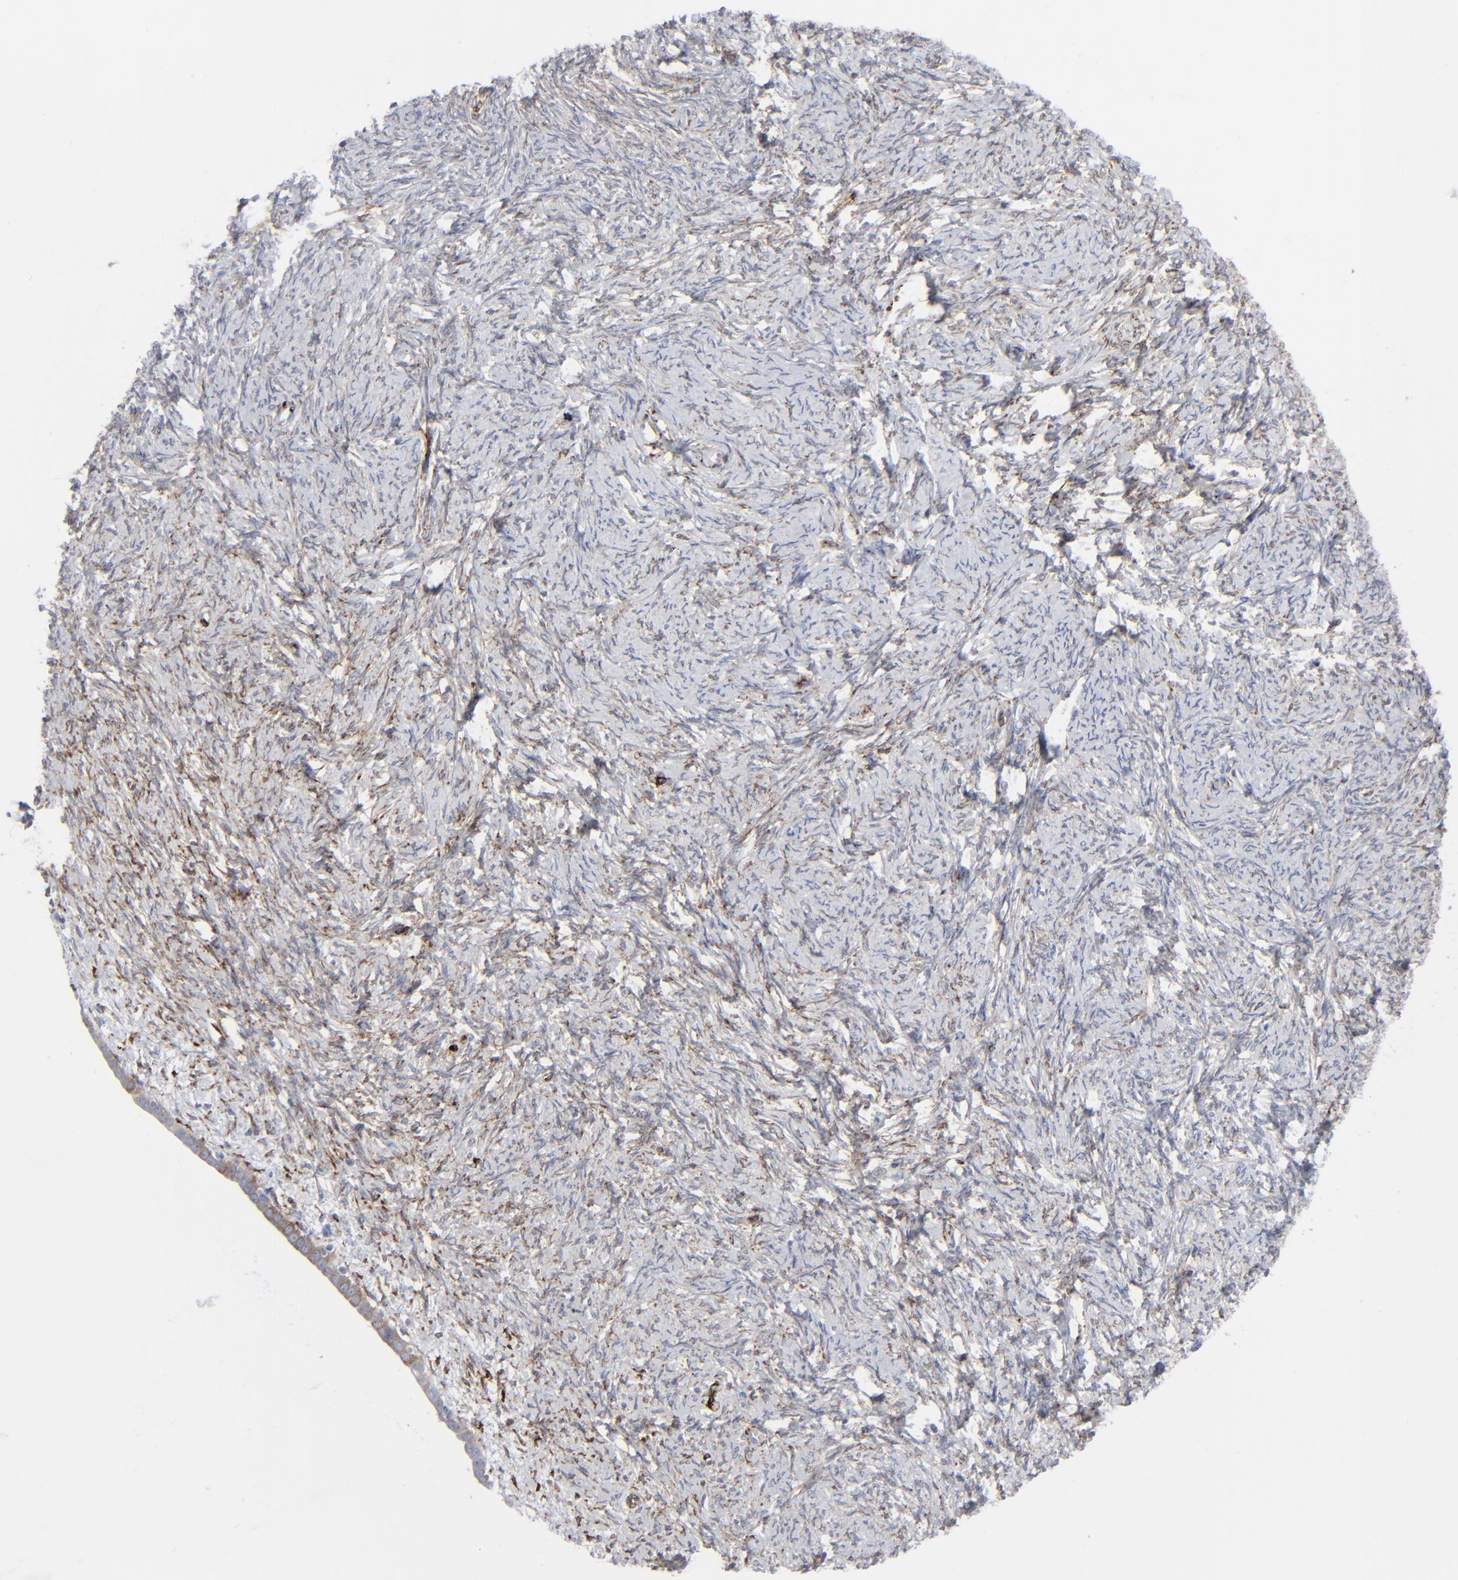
{"staining": {"intensity": "negative", "quantity": "none", "location": "none"}, "tissue": "ovarian cancer", "cell_type": "Tumor cells", "image_type": "cancer", "snomed": [{"axis": "morphology", "description": "Normal tissue, NOS"}, {"axis": "morphology", "description": "Cystadenocarcinoma, serous, NOS"}, {"axis": "topography", "description": "Ovary"}], "caption": "Human ovarian cancer (serous cystadenocarcinoma) stained for a protein using immunohistochemistry (IHC) displays no expression in tumor cells.", "gene": "SPARC", "patient": {"sex": "female", "age": 62}}